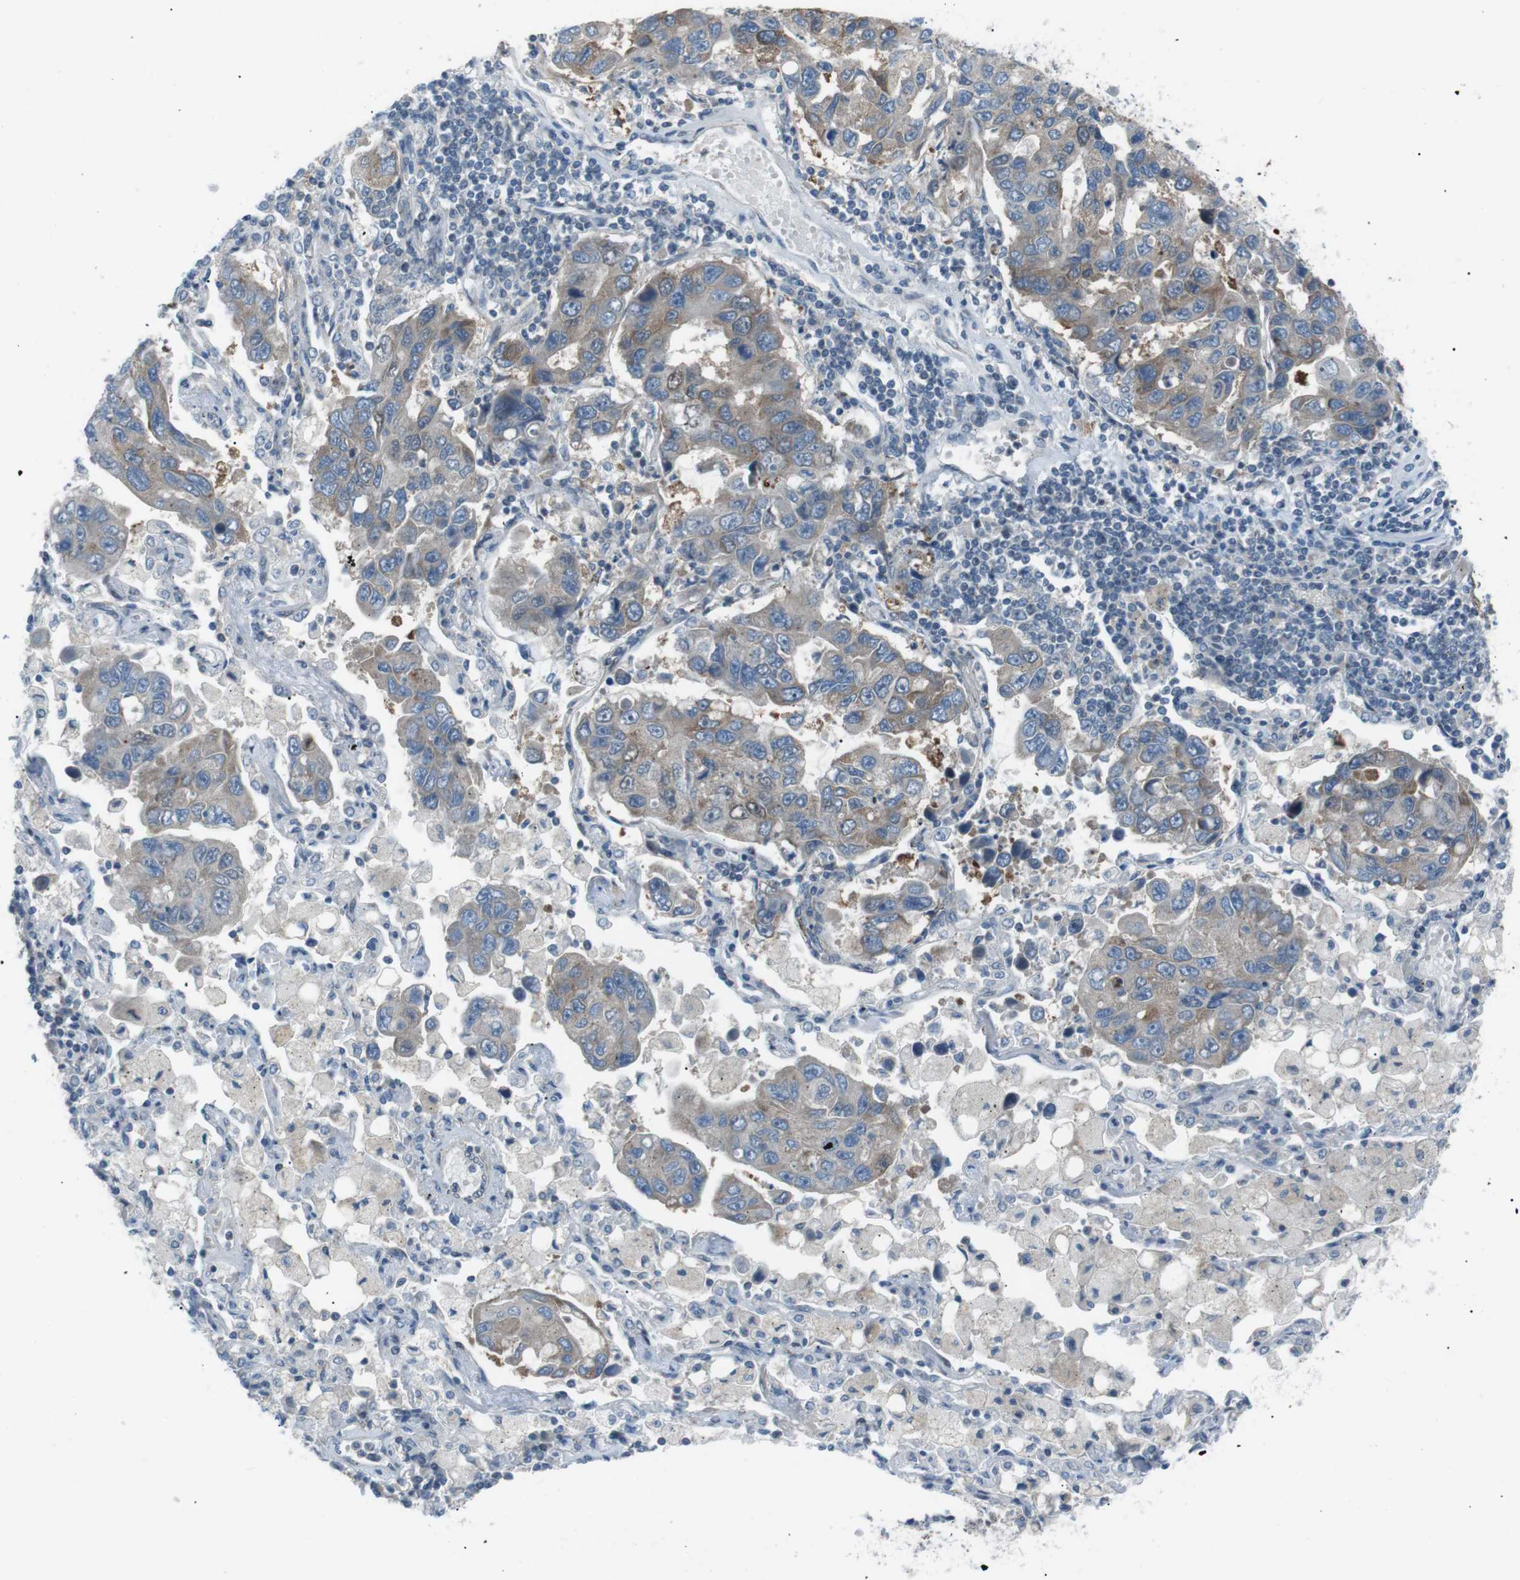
{"staining": {"intensity": "moderate", "quantity": "25%-75%", "location": "cytoplasmic/membranous"}, "tissue": "lung cancer", "cell_type": "Tumor cells", "image_type": "cancer", "snomed": [{"axis": "morphology", "description": "Adenocarcinoma, NOS"}, {"axis": "topography", "description": "Lung"}], "caption": "Protein staining reveals moderate cytoplasmic/membranous expression in approximately 25%-75% of tumor cells in lung cancer. (DAB IHC with brightfield microscopy, high magnification).", "gene": "ARID5B", "patient": {"sex": "male", "age": 64}}